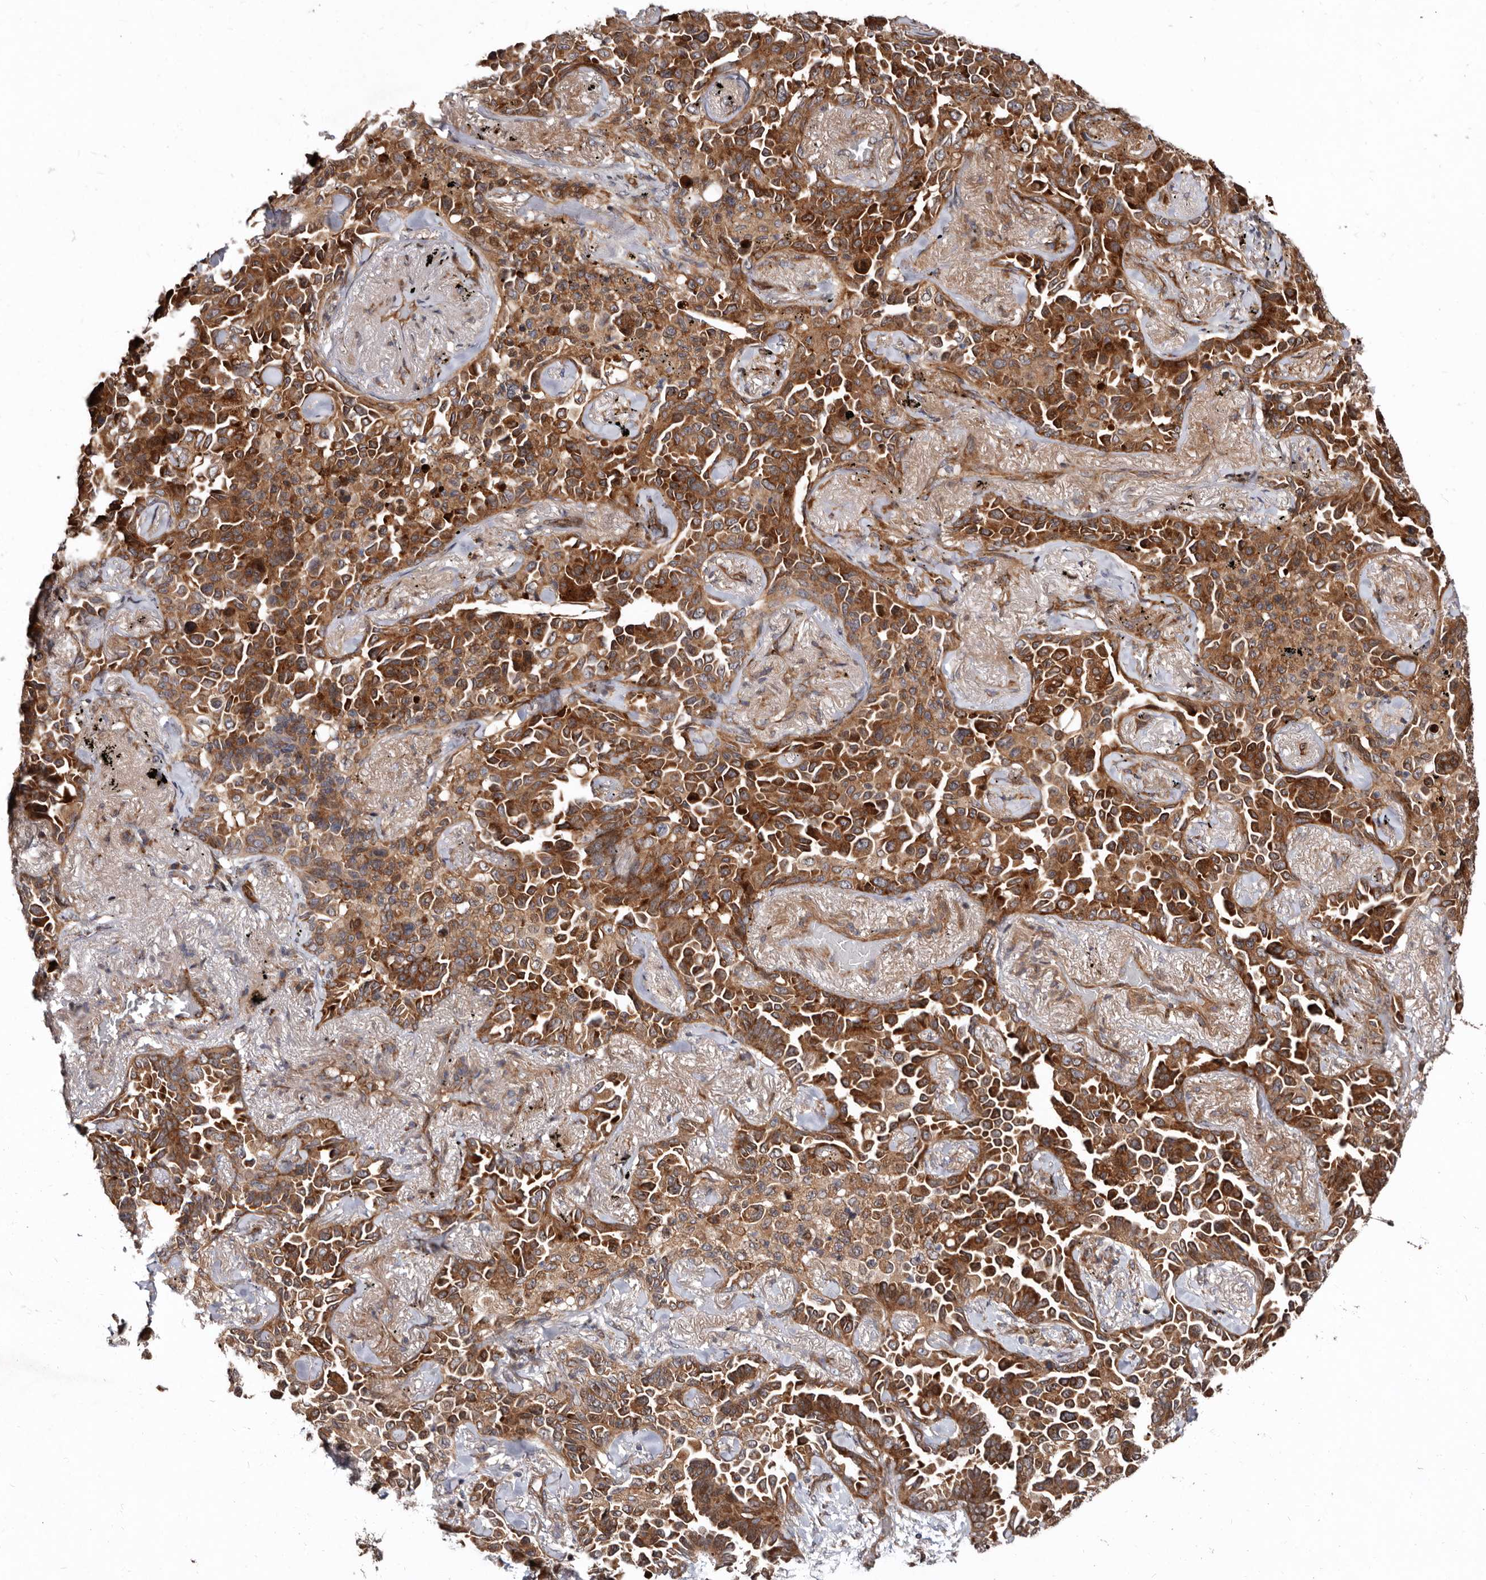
{"staining": {"intensity": "moderate", "quantity": ">75%", "location": "cytoplasmic/membranous"}, "tissue": "lung cancer", "cell_type": "Tumor cells", "image_type": "cancer", "snomed": [{"axis": "morphology", "description": "Adenocarcinoma, NOS"}, {"axis": "topography", "description": "Lung"}], "caption": "Human lung cancer stained with a protein marker displays moderate staining in tumor cells.", "gene": "WEE2", "patient": {"sex": "female", "age": 67}}